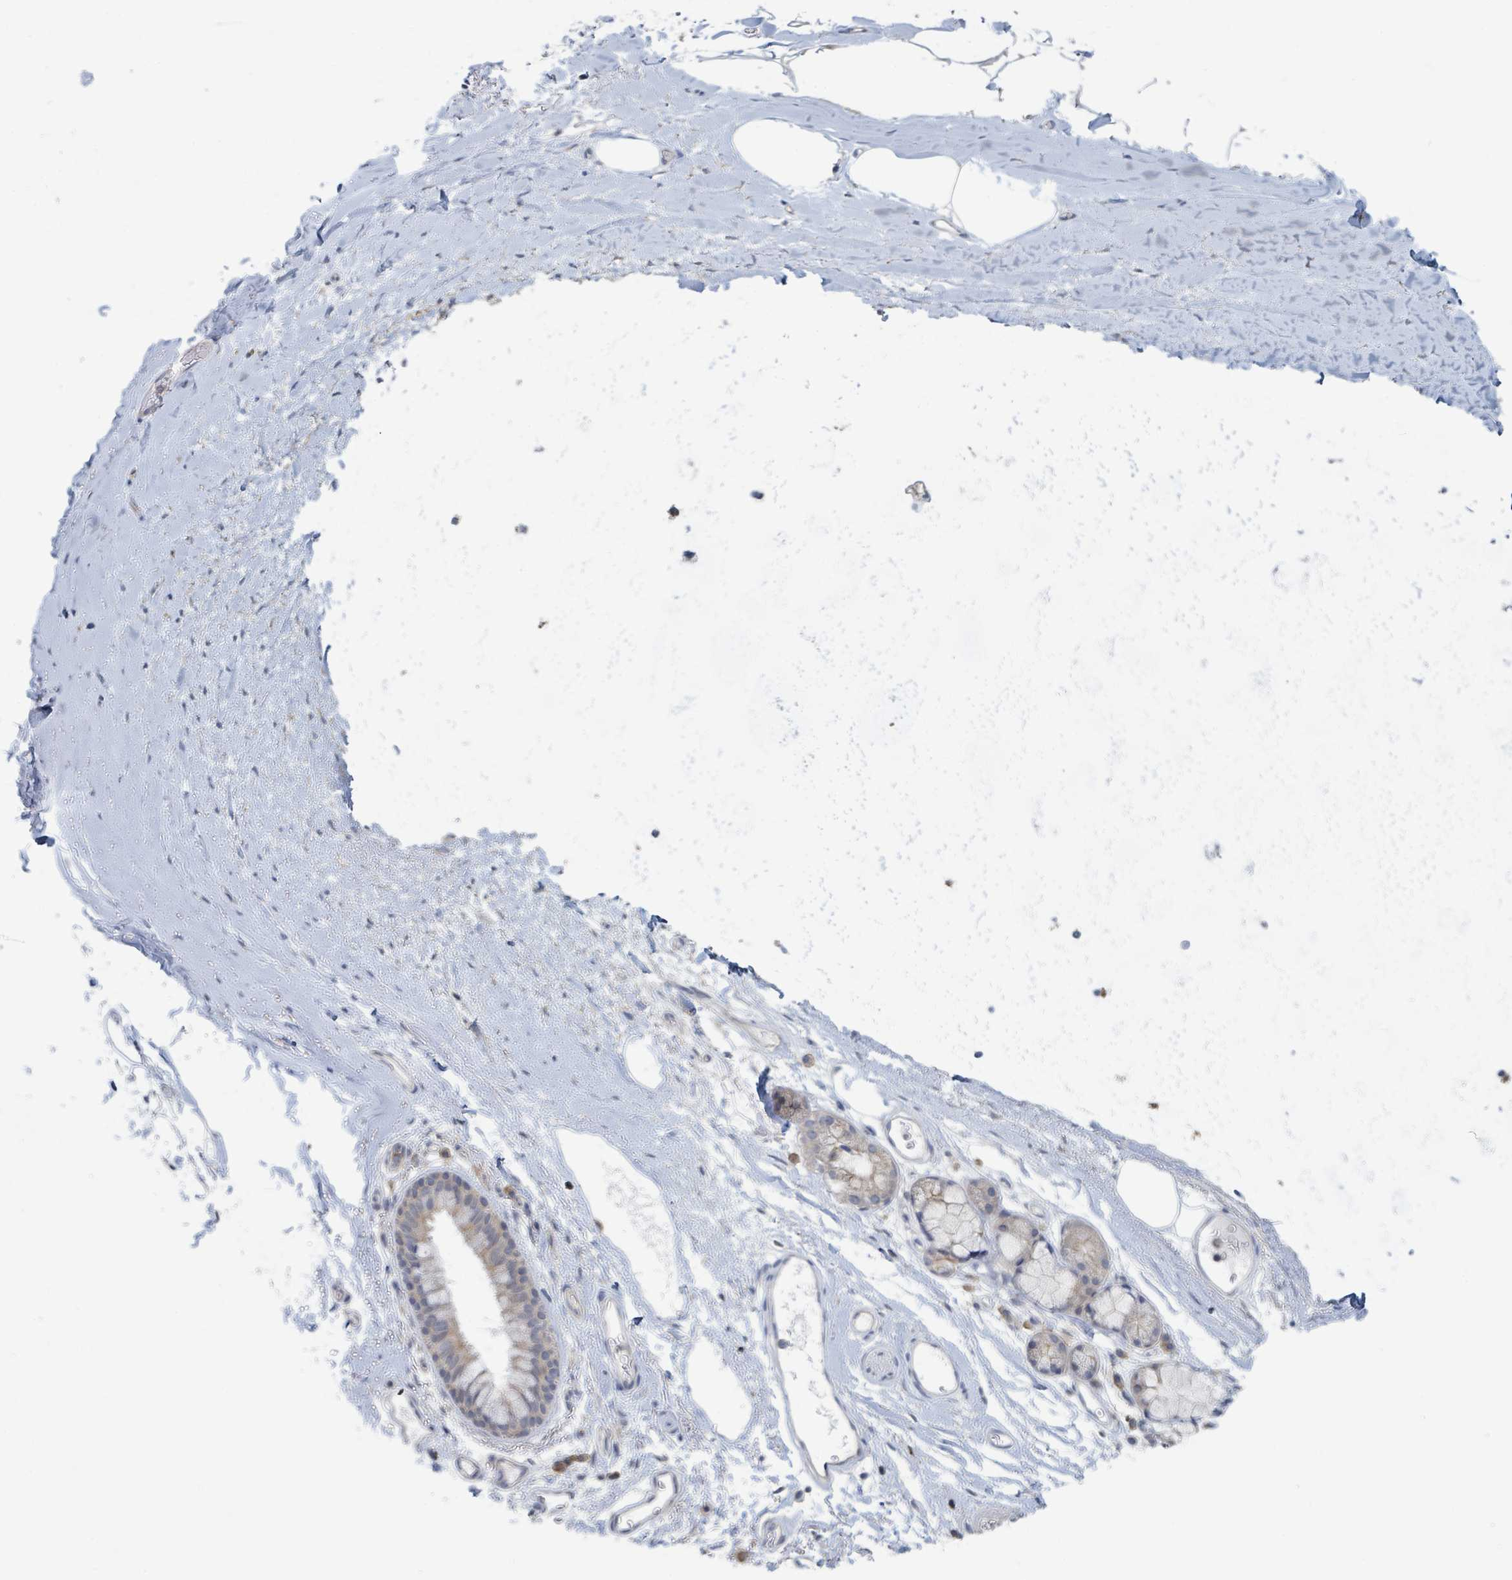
{"staining": {"intensity": "negative", "quantity": "none", "location": "none"}, "tissue": "adipose tissue", "cell_type": "Adipocytes", "image_type": "normal", "snomed": [{"axis": "morphology", "description": "Normal tissue, NOS"}, {"axis": "topography", "description": "Cartilage tissue"}, {"axis": "topography", "description": "Bronchus"}], "caption": "This is a image of IHC staining of normal adipose tissue, which shows no expression in adipocytes.", "gene": "LRRC42", "patient": {"sex": "female", "age": 72}}